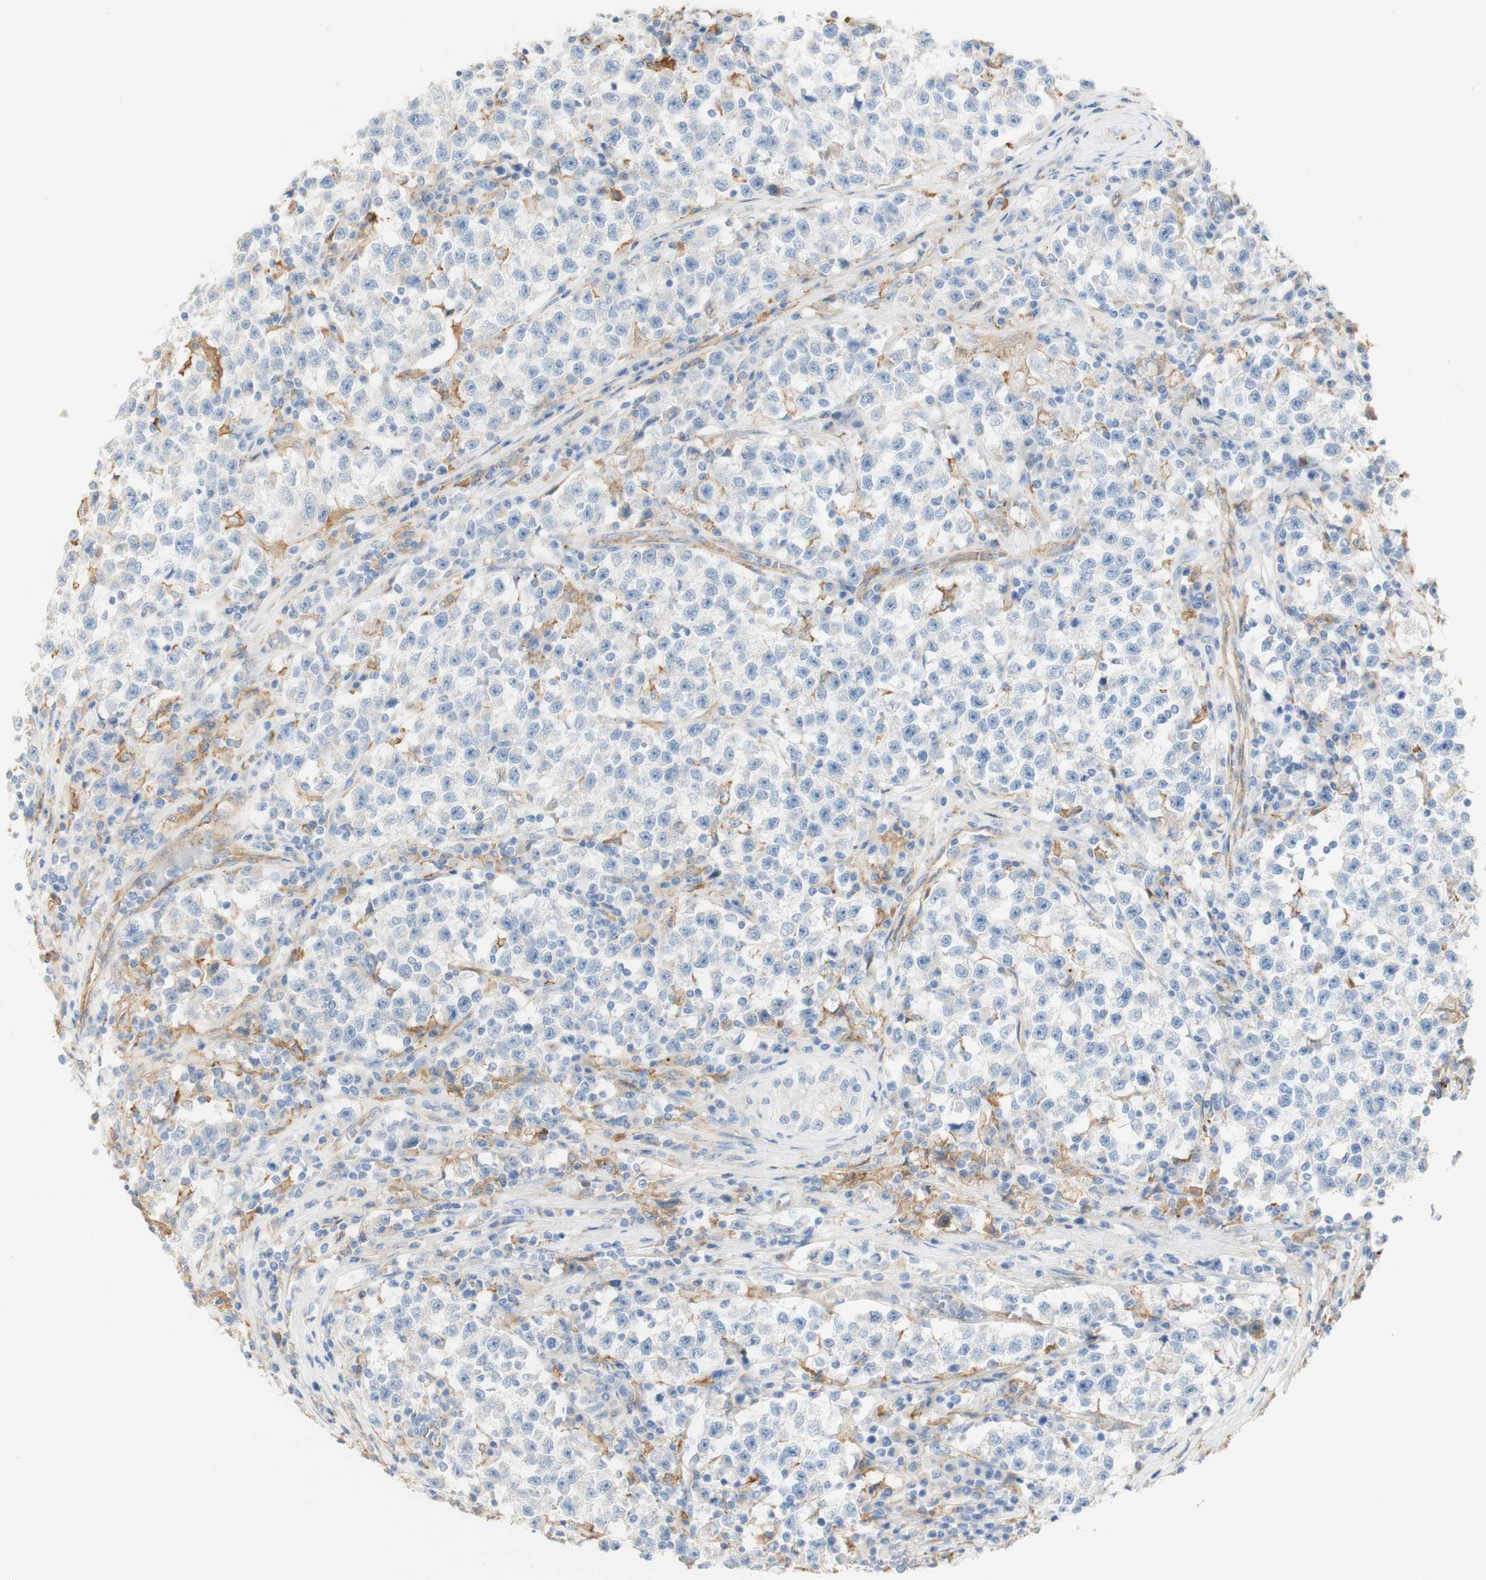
{"staining": {"intensity": "weak", "quantity": "<25%", "location": "cytoplasmic/membranous"}, "tissue": "testis cancer", "cell_type": "Tumor cells", "image_type": "cancer", "snomed": [{"axis": "morphology", "description": "Seminoma, NOS"}, {"axis": "topography", "description": "Testis"}], "caption": "An immunohistochemistry micrograph of testis cancer (seminoma) is shown. There is no staining in tumor cells of testis cancer (seminoma).", "gene": "FCGRT", "patient": {"sex": "male", "age": 22}}